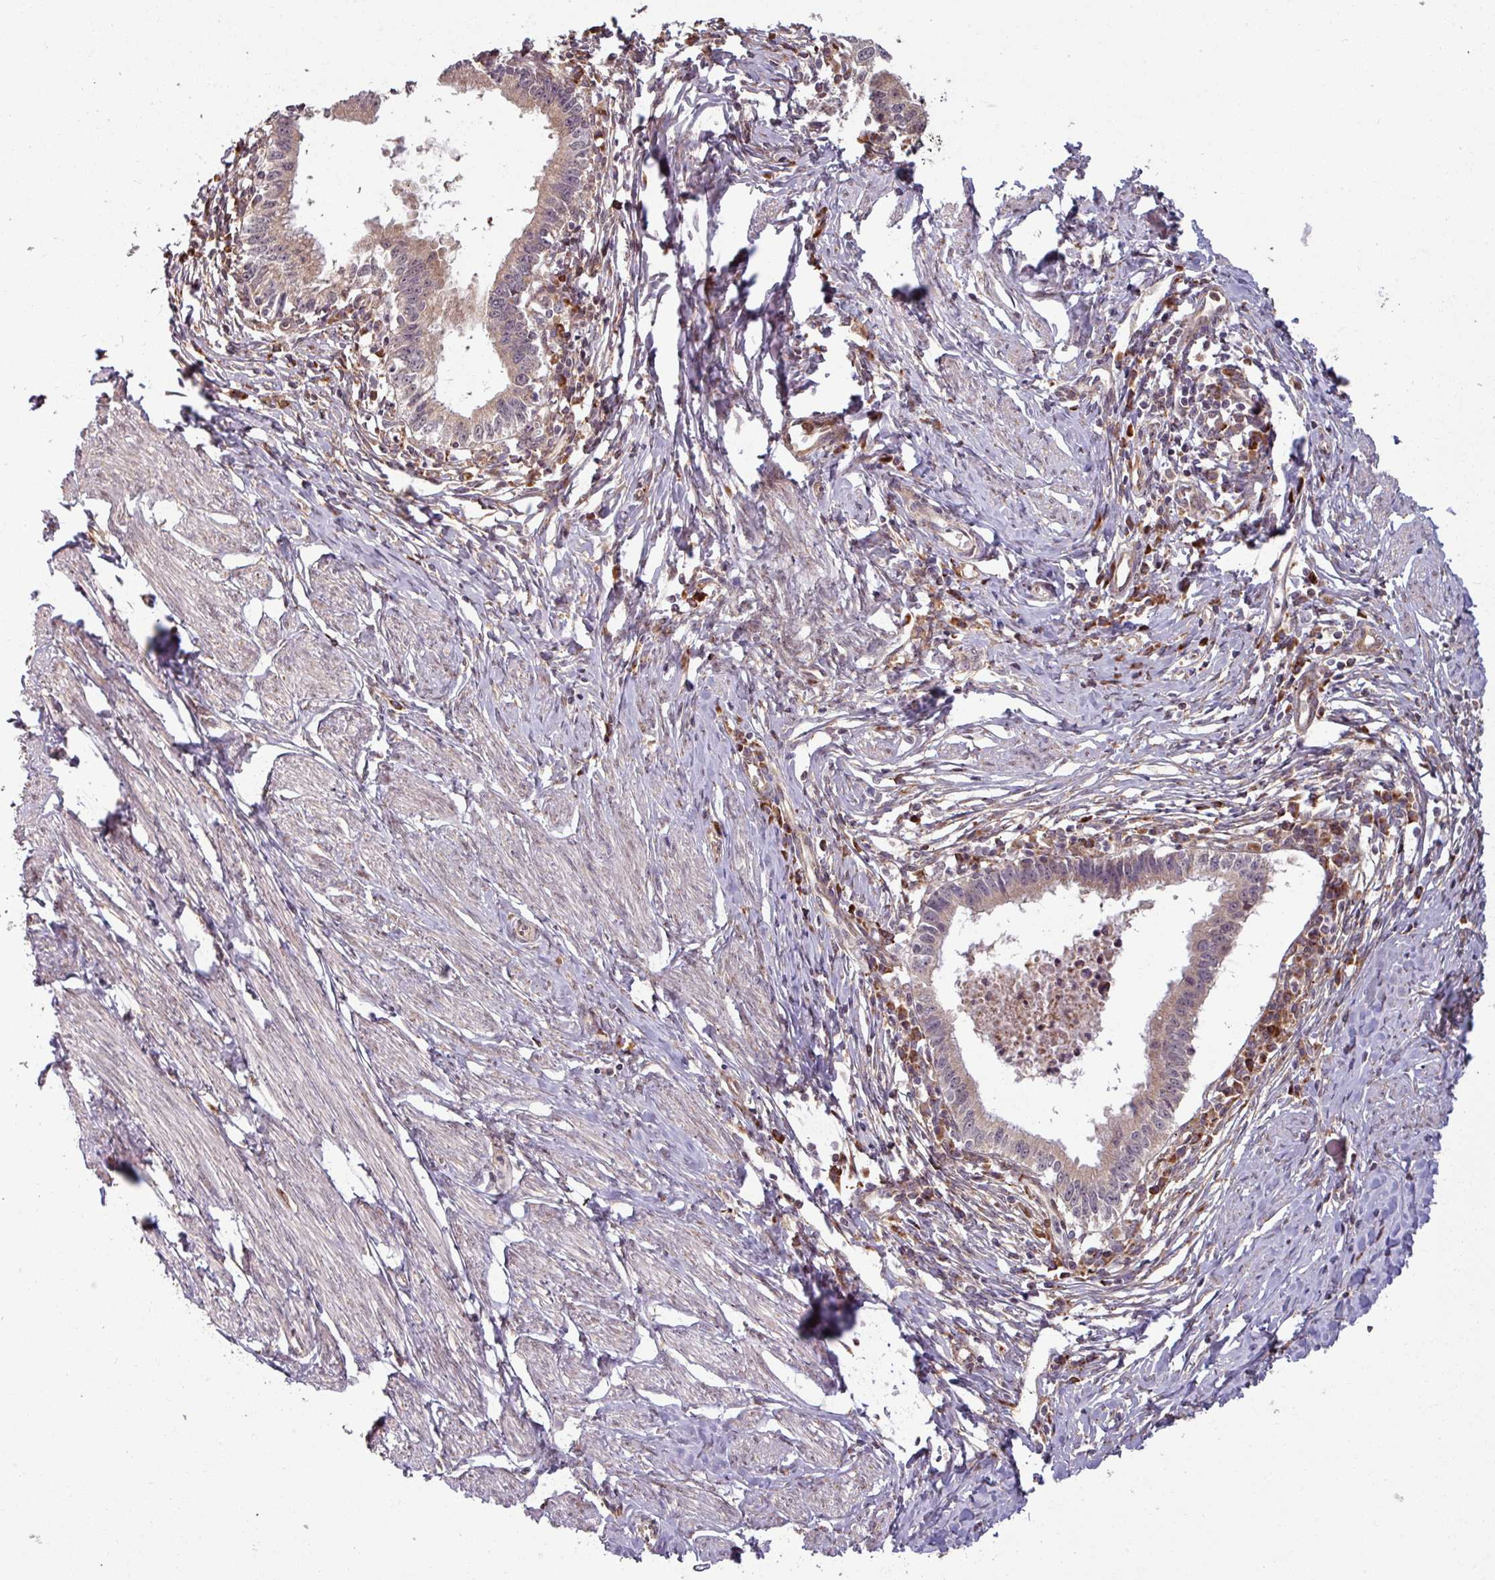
{"staining": {"intensity": "weak", "quantity": "25%-75%", "location": "cytoplasmic/membranous"}, "tissue": "cervical cancer", "cell_type": "Tumor cells", "image_type": "cancer", "snomed": [{"axis": "morphology", "description": "Adenocarcinoma, NOS"}, {"axis": "topography", "description": "Cervix"}], "caption": "Adenocarcinoma (cervical) stained with a brown dye exhibits weak cytoplasmic/membranous positive expression in about 25%-75% of tumor cells.", "gene": "MAGT1", "patient": {"sex": "female", "age": 36}}